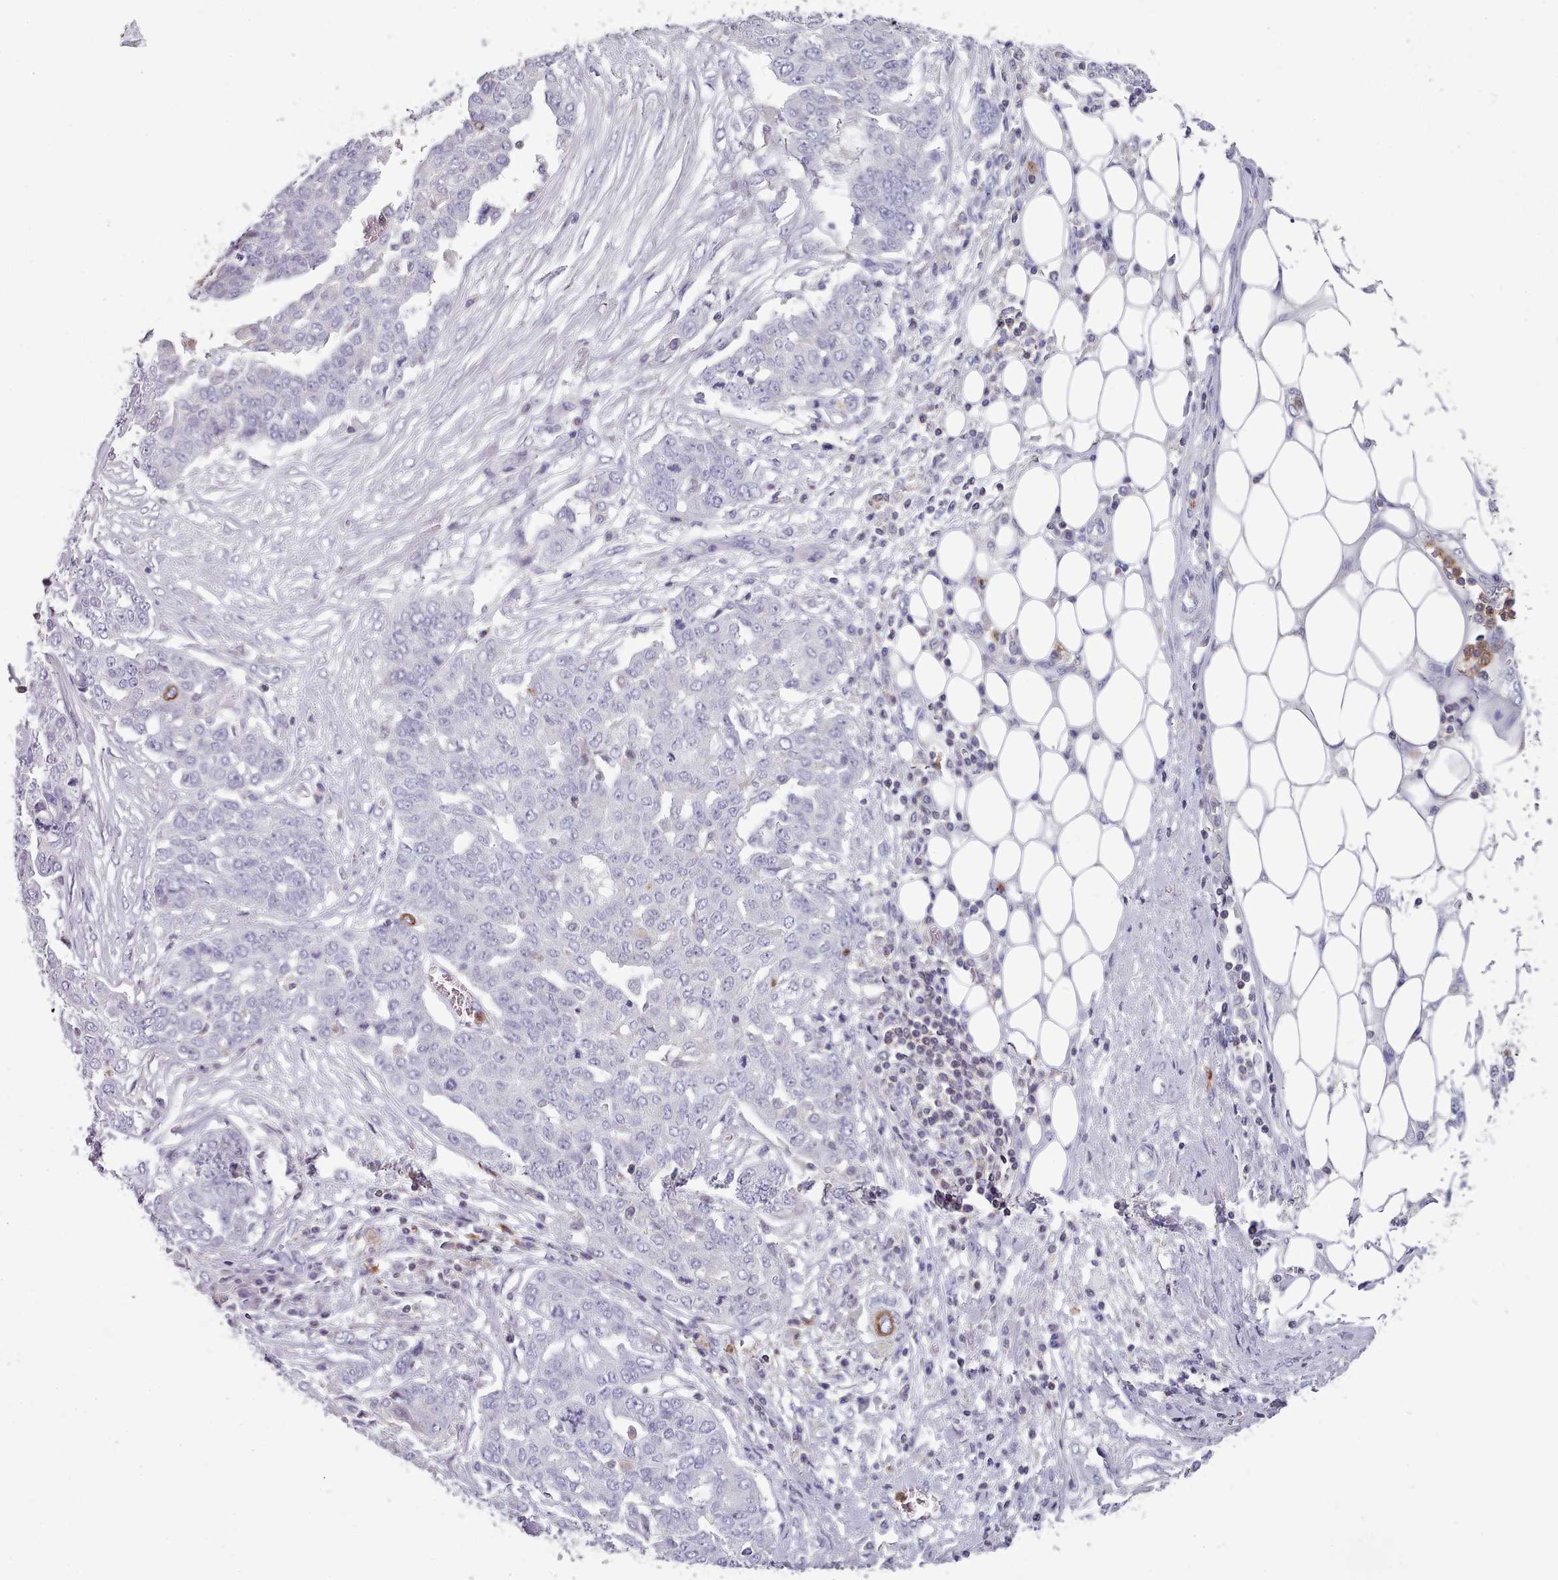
{"staining": {"intensity": "negative", "quantity": "none", "location": "none"}, "tissue": "ovarian cancer", "cell_type": "Tumor cells", "image_type": "cancer", "snomed": [{"axis": "morphology", "description": "Cystadenocarcinoma, serous, NOS"}, {"axis": "topography", "description": "Soft tissue"}, {"axis": "topography", "description": "Ovary"}], "caption": "Immunohistochemistry photomicrograph of neoplastic tissue: human ovarian cancer stained with DAB exhibits no significant protein expression in tumor cells.", "gene": "RAC2", "patient": {"sex": "female", "age": 57}}